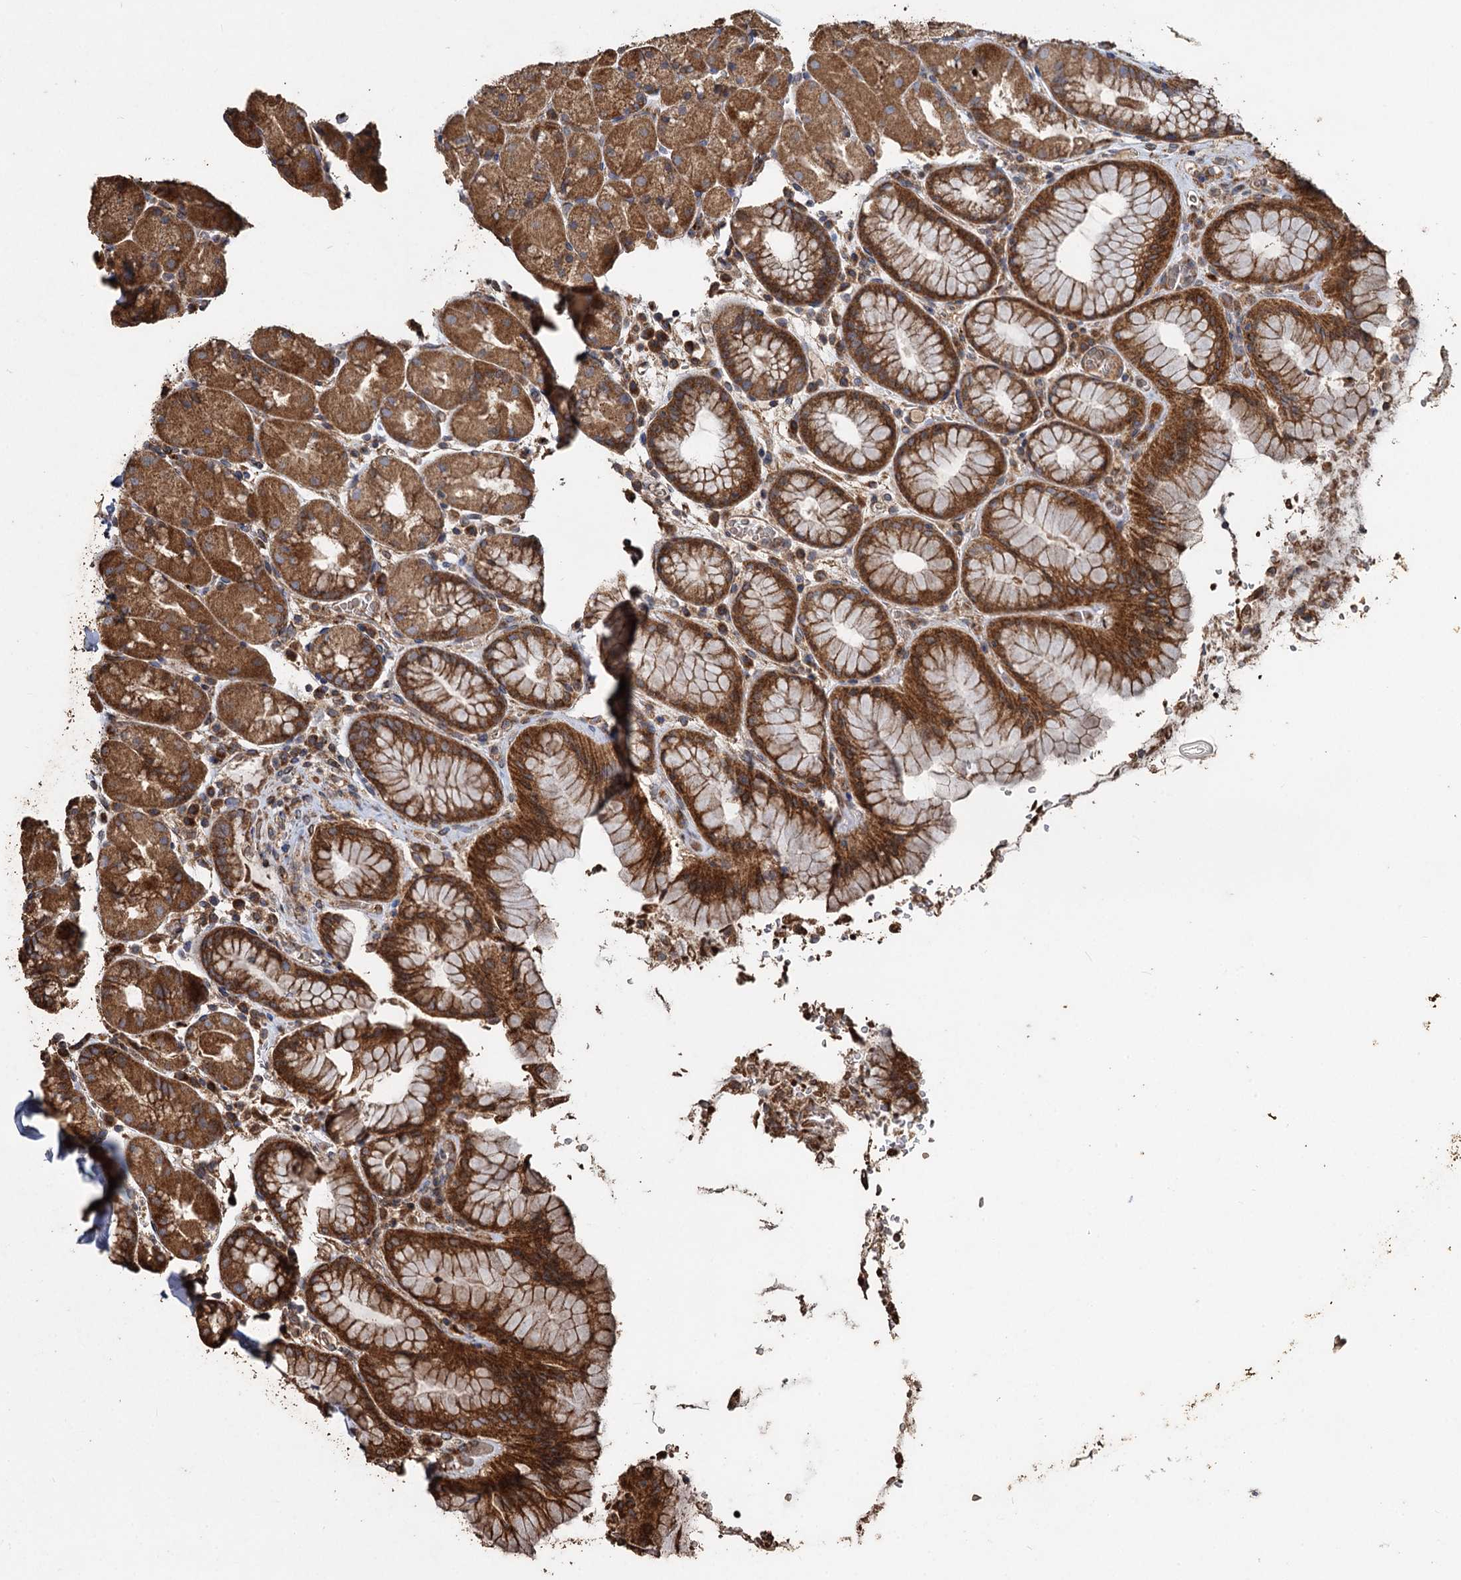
{"staining": {"intensity": "strong", "quantity": ">75%", "location": "cytoplasmic/membranous"}, "tissue": "stomach", "cell_type": "Glandular cells", "image_type": "normal", "snomed": [{"axis": "morphology", "description": "Normal tissue, NOS"}, {"axis": "topography", "description": "Stomach, upper"}, {"axis": "topography", "description": "Stomach, lower"}], "caption": "A photomicrograph of stomach stained for a protein demonstrates strong cytoplasmic/membranous brown staining in glandular cells. The protein of interest is stained brown, and the nuclei are stained in blue (DAB IHC with brightfield microscopy, high magnification).", "gene": "NOTCH2NLA", "patient": {"sex": "male", "age": 67}}